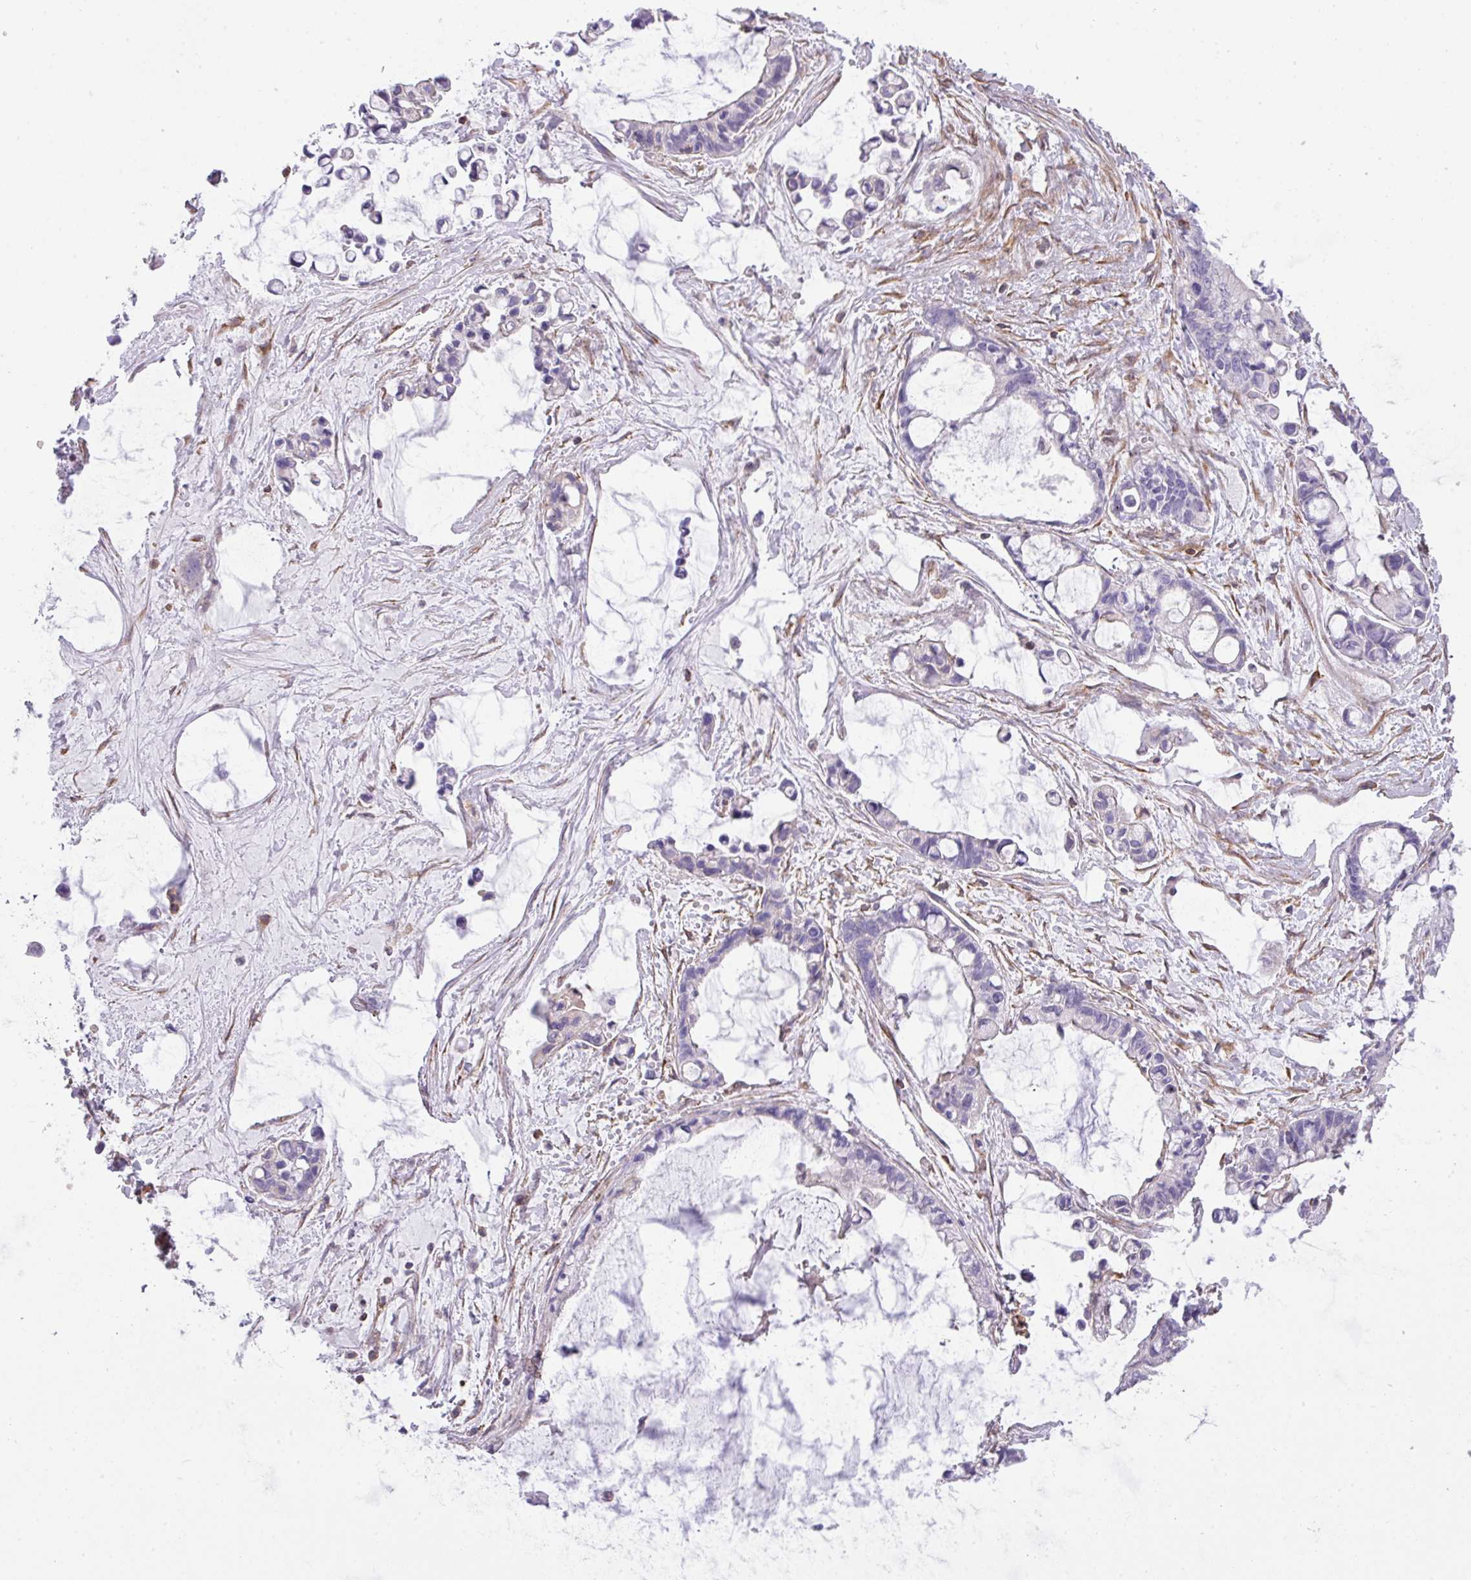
{"staining": {"intensity": "negative", "quantity": "none", "location": "none"}, "tissue": "ovarian cancer", "cell_type": "Tumor cells", "image_type": "cancer", "snomed": [{"axis": "morphology", "description": "Cystadenocarcinoma, mucinous, NOS"}, {"axis": "topography", "description": "Ovary"}], "caption": "IHC photomicrograph of neoplastic tissue: mucinous cystadenocarcinoma (ovarian) stained with DAB (3,3'-diaminobenzidine) exhibits no significant protein positivity in tumor cells.", "gene": "LRRC41", "patient": {"sex": "female", "age": 63}}